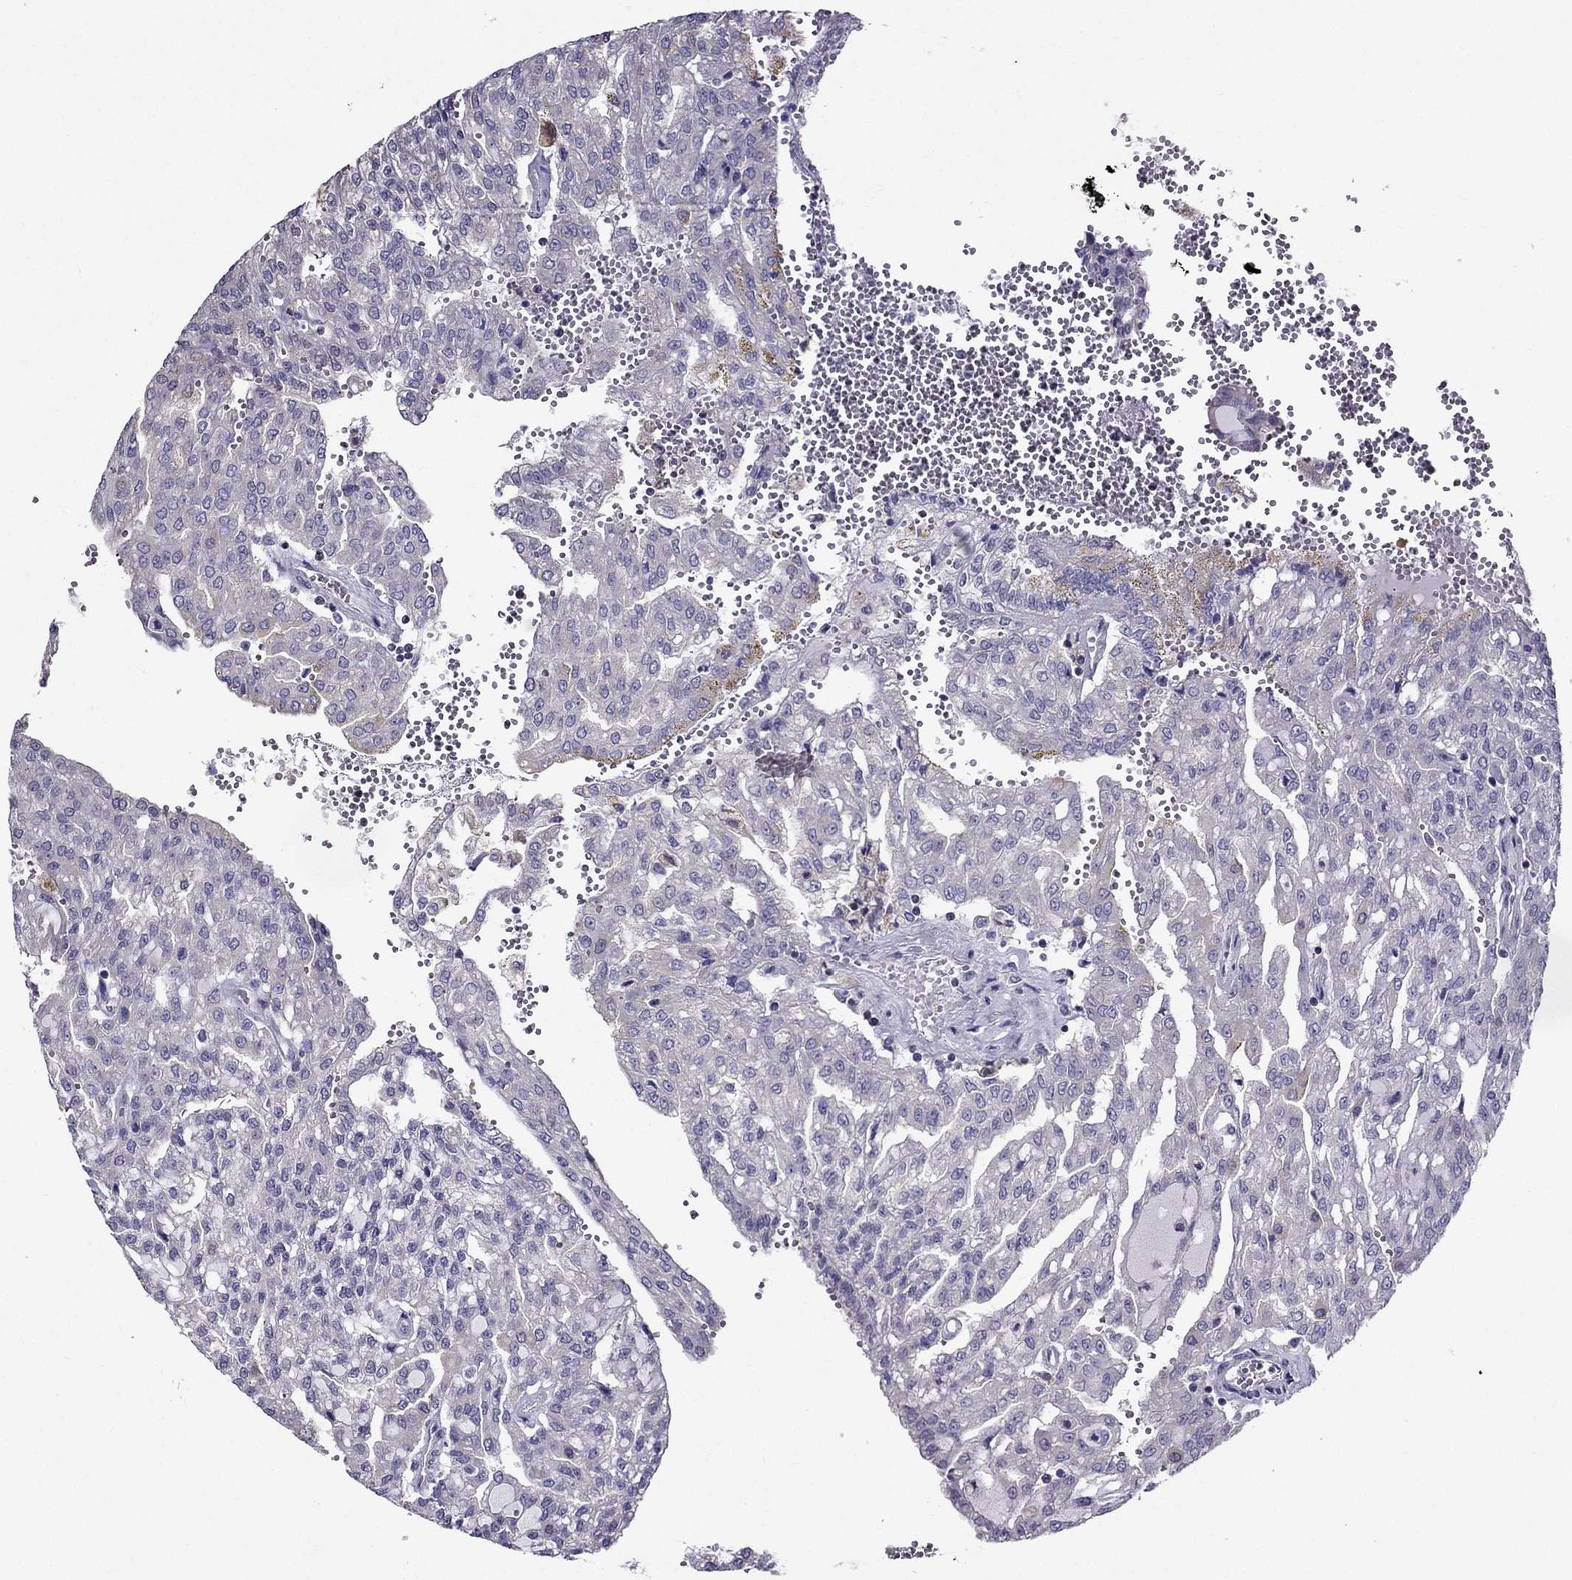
{"staining": {"intensity": "negative", "quantity": "none", "location": "none"}, "tissue": "renal cancer", "cell_type": "Tumor cells", "image_type": "cancer", "snomed": [{"axis": "morphology", "description": "Adenocarcinoma, NOS"}, {"axis": "topography", "description": "Kidney"}], "caption": "Immunohistochemical staining of renal cancer reveals no significant expression in tumor cells.", "gene": "AAK1", "patient": {"sex": "male", "age": 63}}